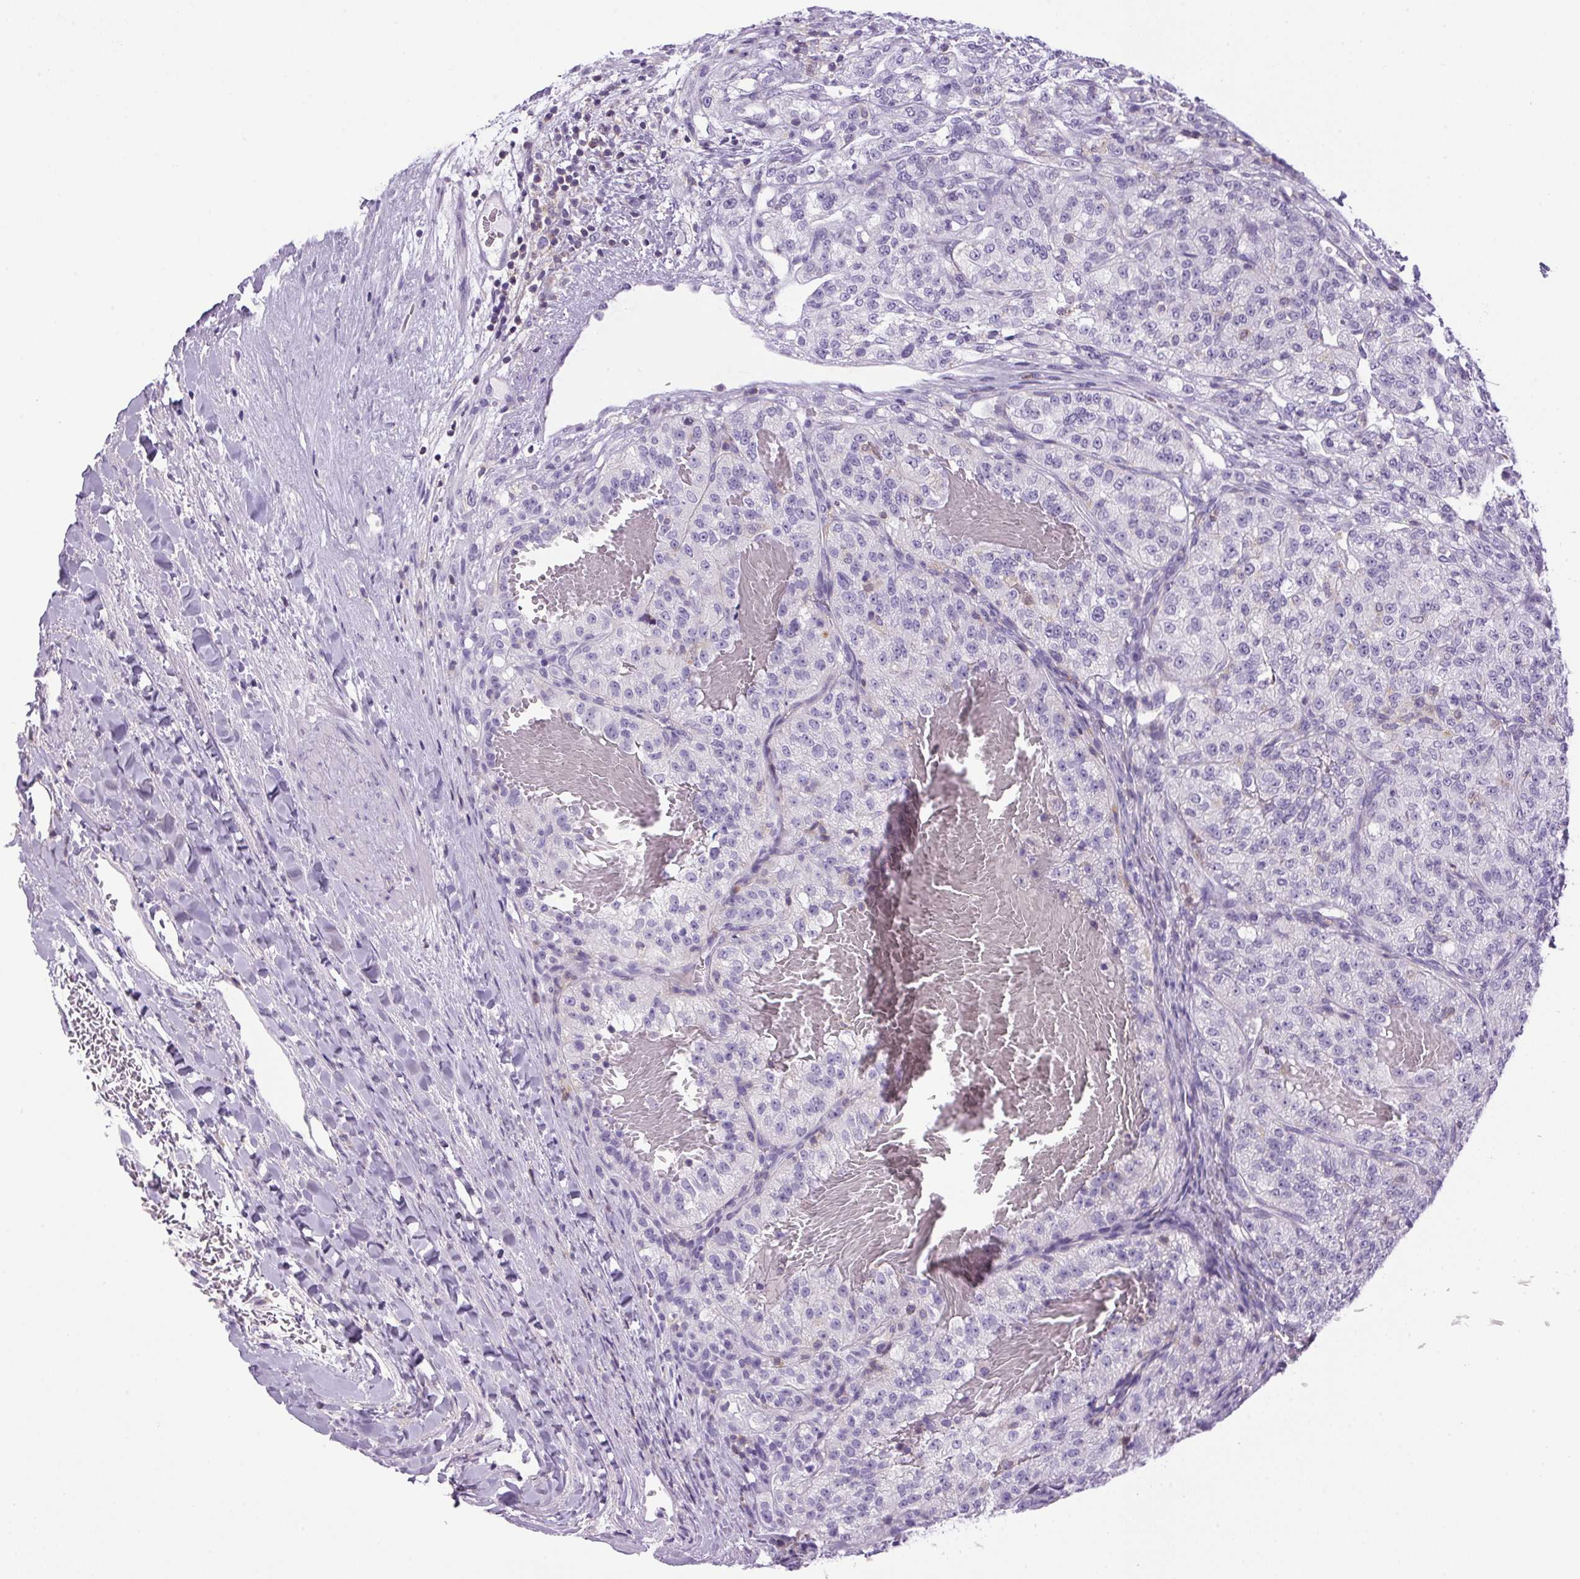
{"staining": {"intensity": "negative", "quantity": "none", "location": "none"}, "tissue": "renal cancer", "cell_type": "Tumor cells", "image_type": "cancer", "snomed": [{"axis": "morphology", "description": "Adenocarcinoma, NOS"}, {"axis": "topography", "description": "Kidney"}], "caption": "Immunohistochemical staining of adenocarcinoma (renal) shows no significant expression in tumor cells.", "gene": "S100A2", "patient": {"sex": "female", "age": 63}}